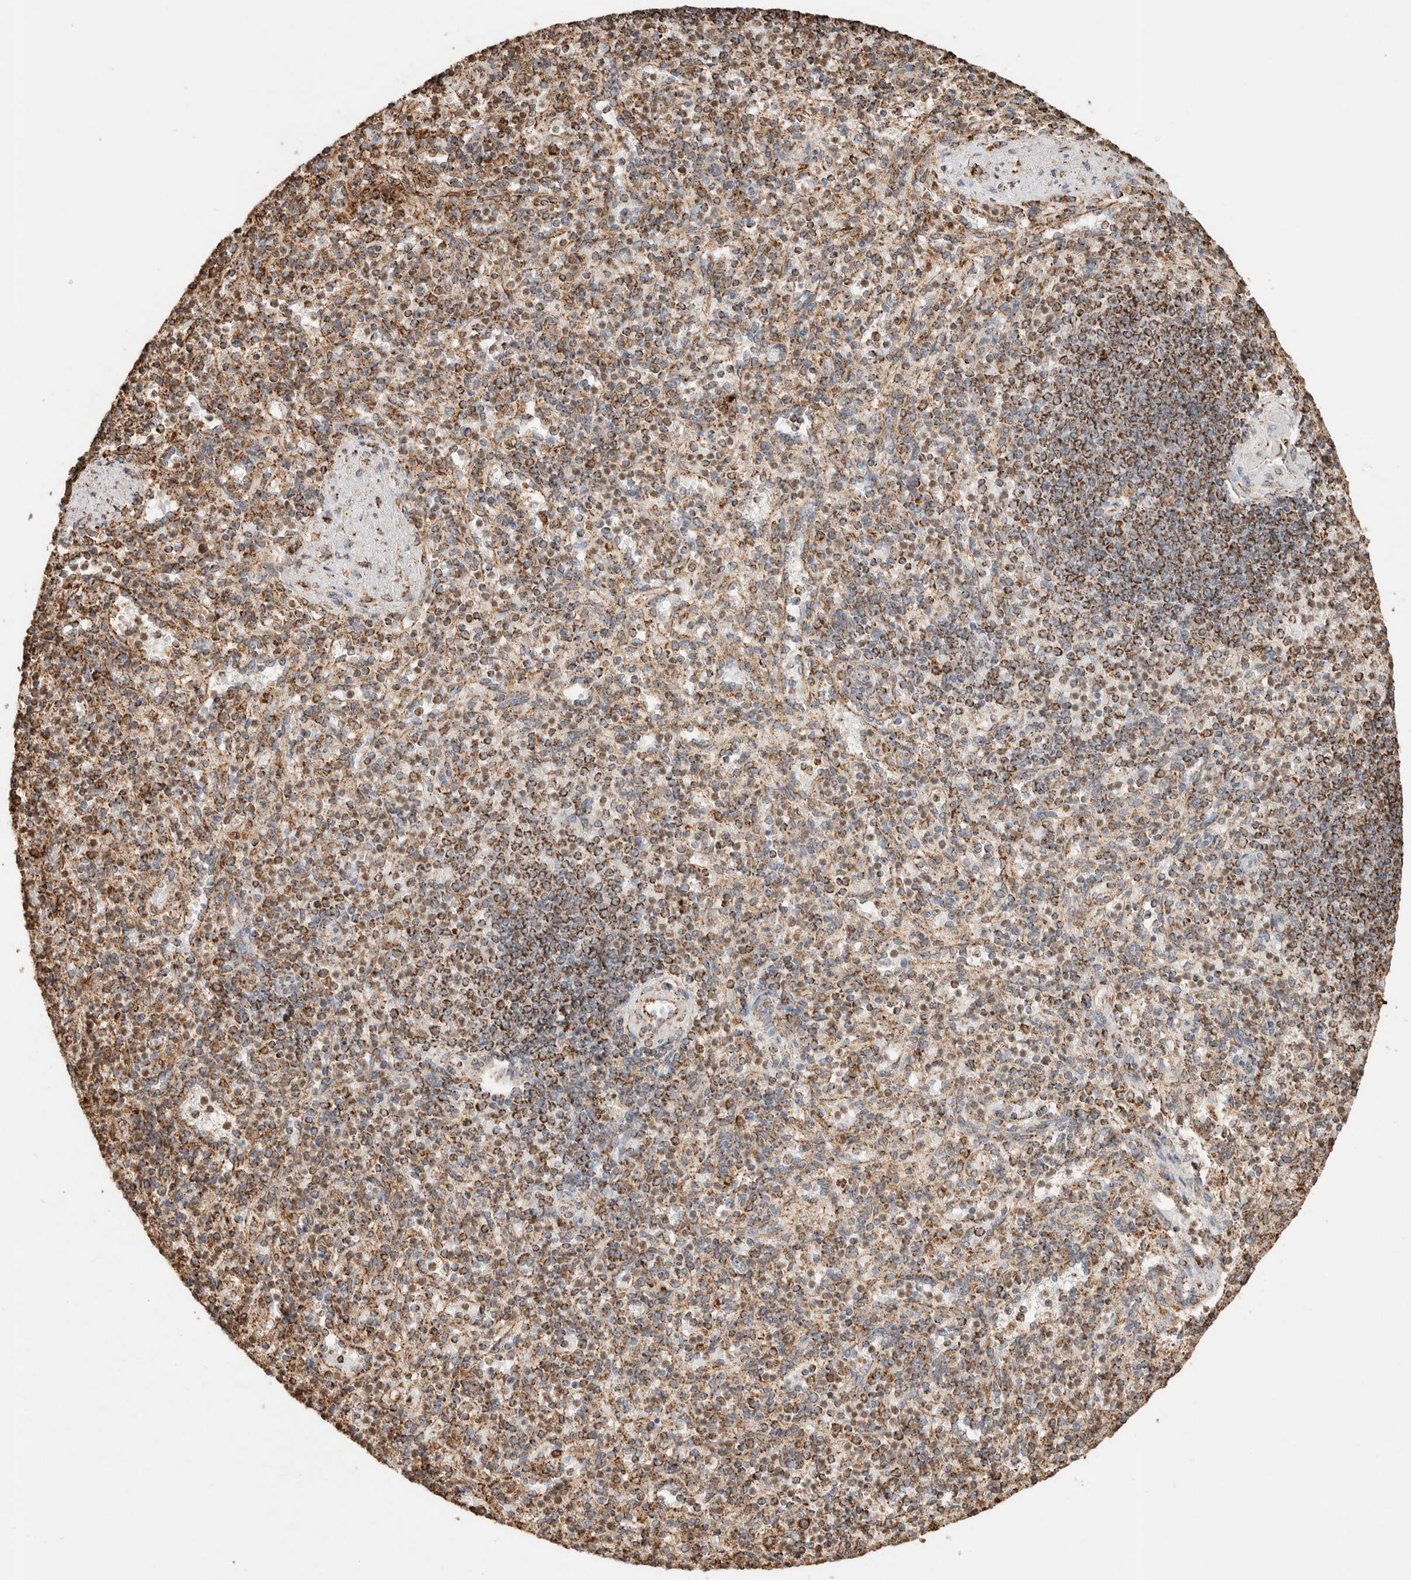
{"staining": {"intensity": "moderate", "quantity": "25%-75%", "location": "cytoplasmic/membranous"}, "tissue": "spleen", "cell_type": "Cells in red pulp", "image_type": "normal", "snomed": [{"axis": "morphology", "description": "Normal tissue, NOS"}, {"axis": "topography", "description": "Spleen"}], "caption": "Immunohistochemical staining of unremarkable human spleen exhibits 25%-75% levels of moderate cytoplasmic/membranous protein expression in approximately 25%-75% of cells in red pulp.", "gene": "SDC2", "patient": {"sex": "female", "age": 74}}